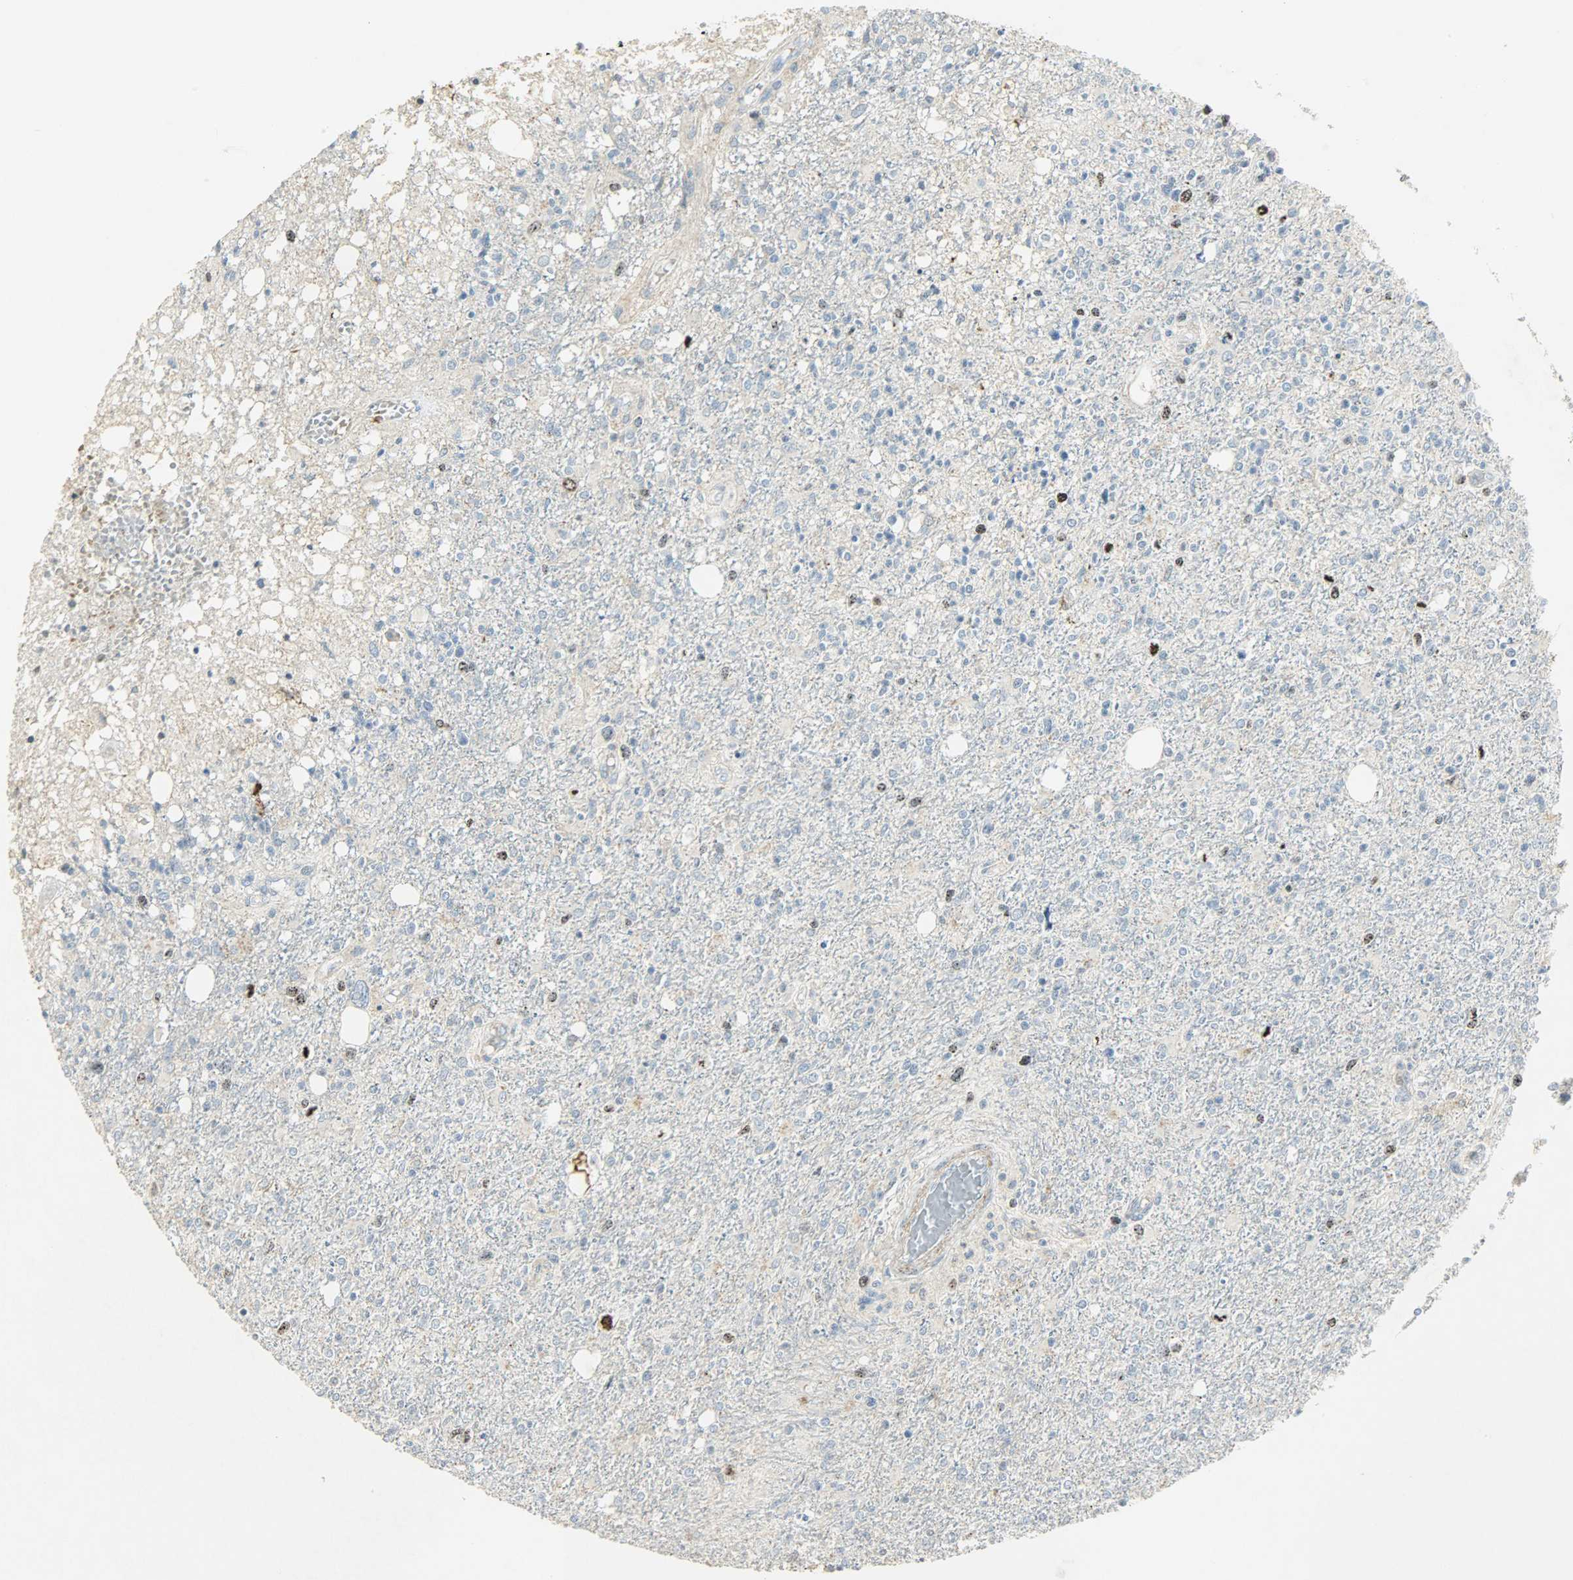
{"staining": {"intensity": "moderate", "quantity": "<25%", "location": "nuclear"}, "tissue": "glioma", "cell_type": "Tumor cells", "image_type": "cancer", "snomed": [{"axis": "morphology", "description": "Glioma, malignant, High grade"}, {"axis": "topography", "description": "Cerebral cortex"}], "caption": "The immunohistochemical stain highlights moderate nuclear expression in tumor cells of malignant glioma (high-grade) tissue. The protein is shown in brown color, while the nuclei are stained blue.", "gene": "AURKB", "patient": {"sex": "male", "age": 76}}